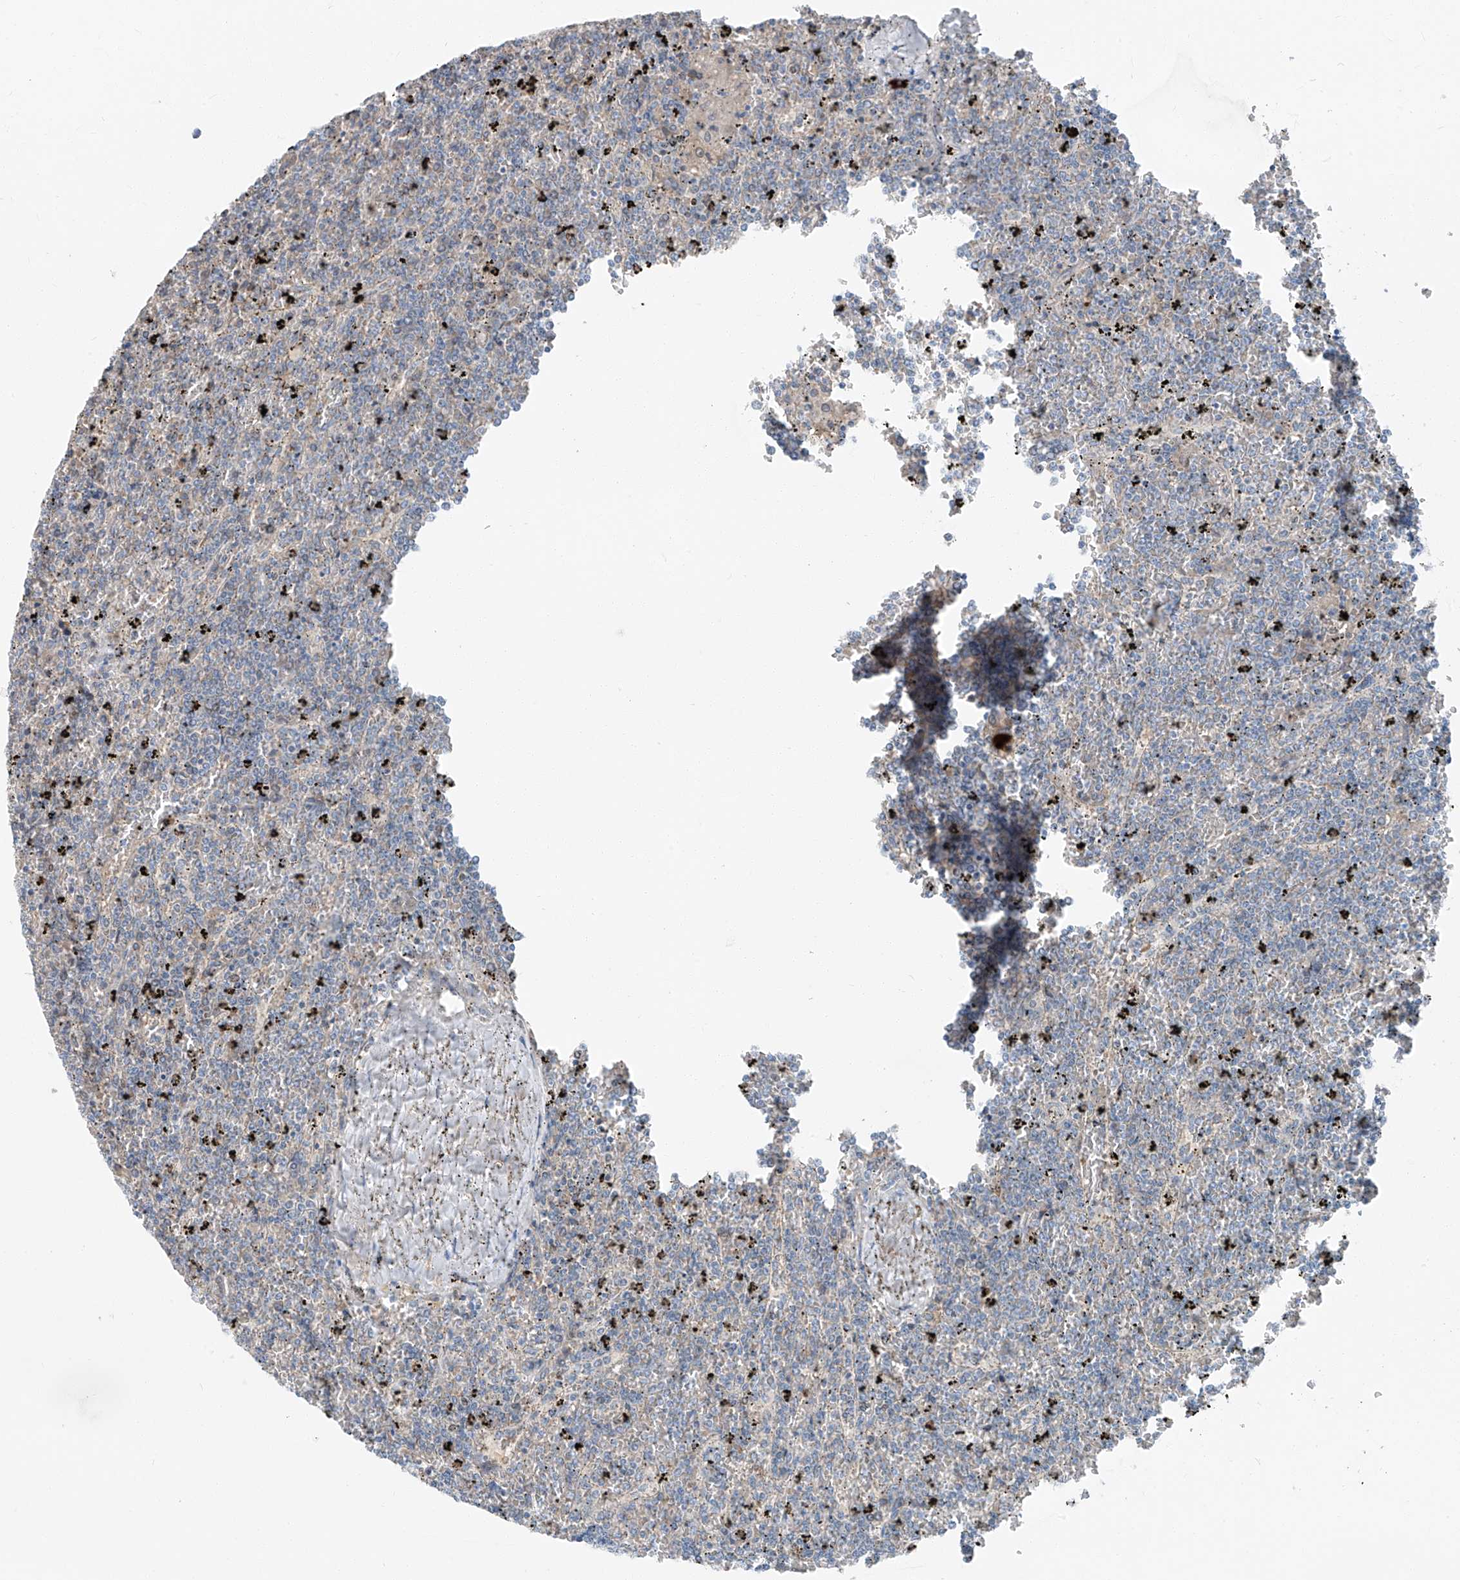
{"staining": {"intensity": "negative", "quantity": "none", "location": "none"}, "tissue": "lymphoma", "cell_type": "Tumor cells", "image_type": "cancer", "snomed": [{"axis": "morphology", "description": "Malignant lymphoma, non-Hodgkin's type, Low grade"}, {"axis": "topography", "description": "Spleen"}], "caption": "An image of low-grade malignant lymphoma, non-Hodgkin's type stained for a protein exhibits no brown staining in tumor cells.", "gene": "CHMP2B", "patient": {"sex": "female", "age": 19}}